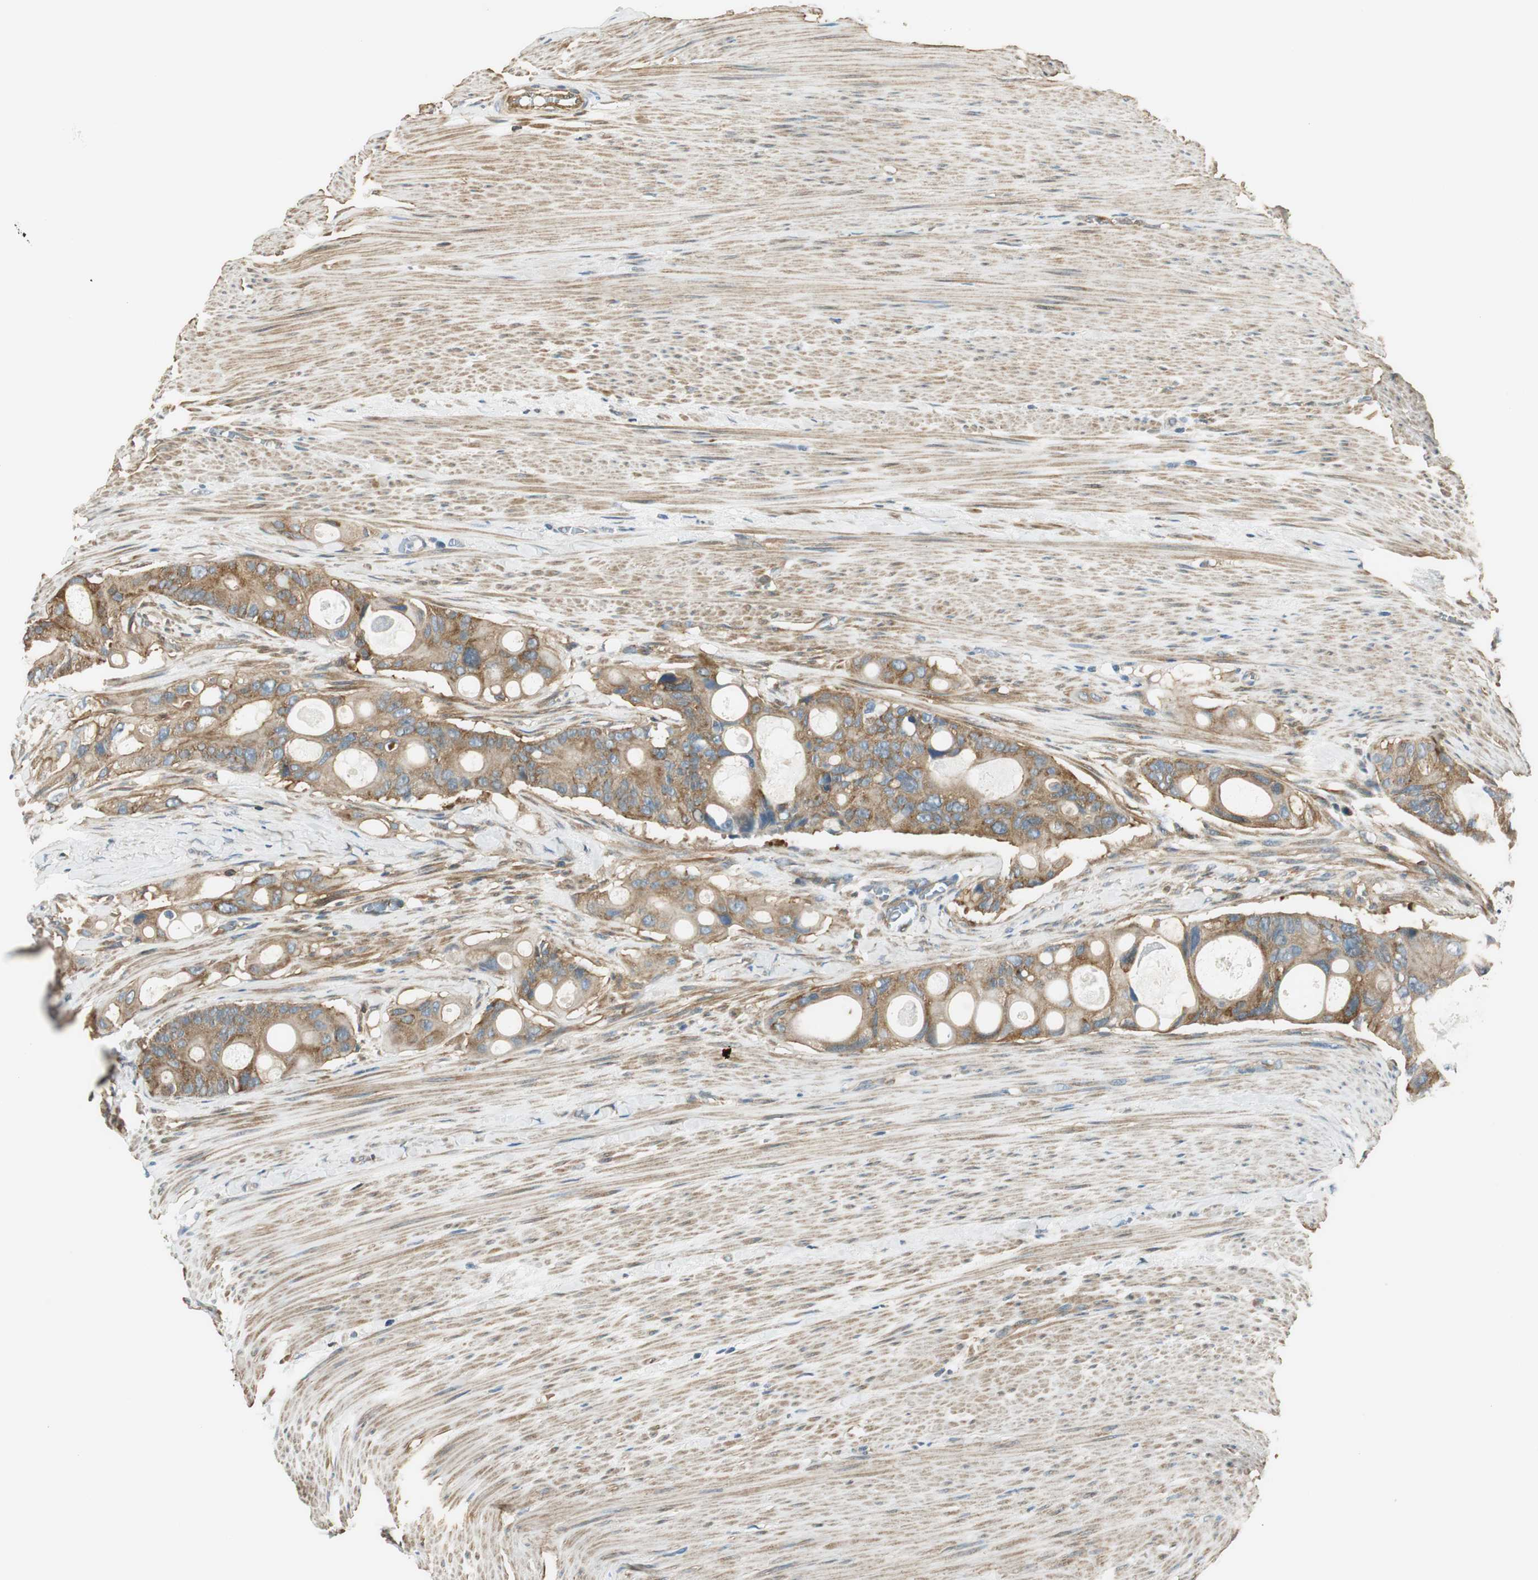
{"staining": {"intensity": "moderate", "quantity": ">75%", "location": "cytoplasmic/membranous"}, "tissue": "colorectal cancer", "cell_type": "Tumor cells", "image_type": "cancer", "snomed": [{"axis": "morphology", "description": "Adenocarcinoma, NOS"}, {"axis": "topography", "description": "Colon"}], "caption": "Protein positivity by IHC reveals moderate cytoplasmic/membranous expression in about >75% of tumor cells in colorectal cancer.", "gene": "PI4K2B", "patient": {"sex": "female", "age": 57}}